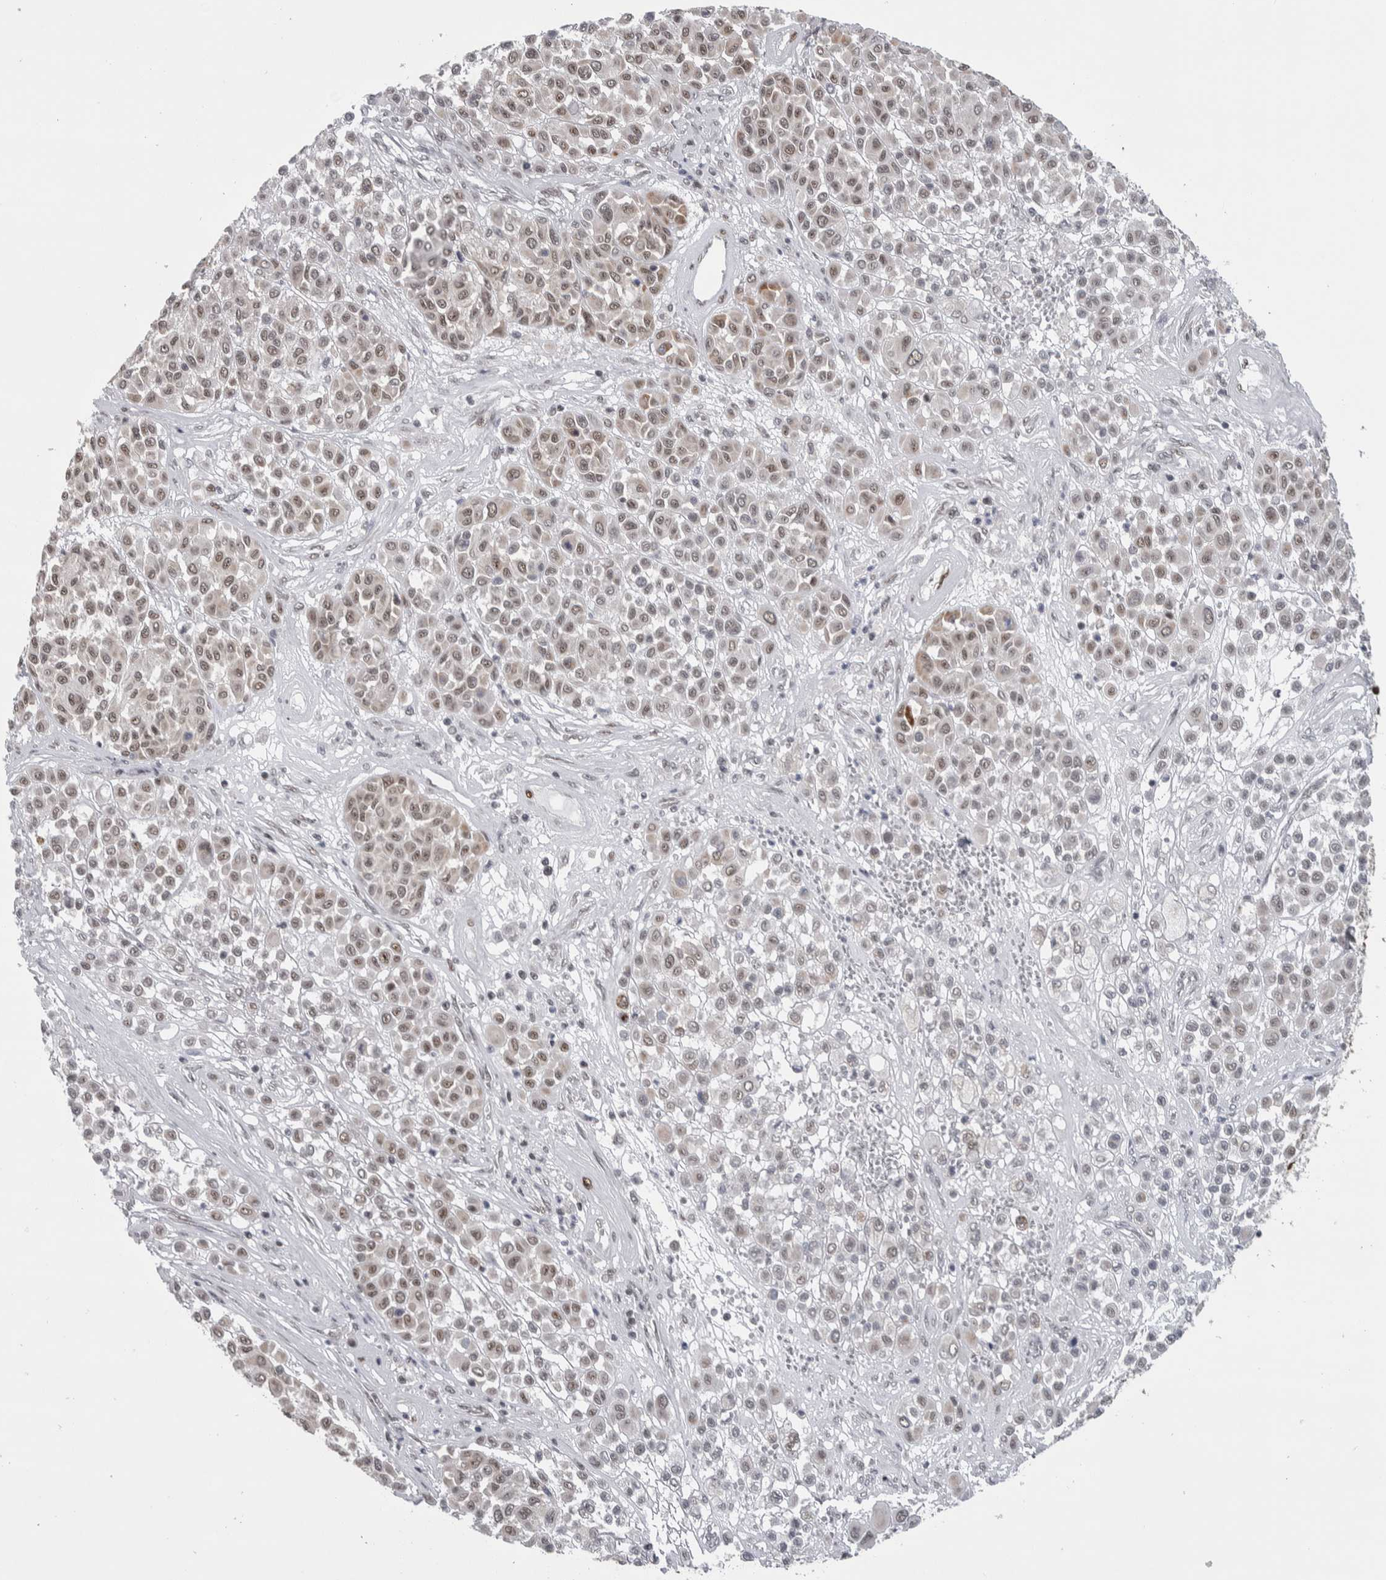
{"staining": {"intensity": "weak", "quantity": "25%-75%", "location": "cytoplasmic/membranous,nuclear"}, "tissue": "melanoma", "cell_type": "Tumor cells", "image_type": "cancer", "snomed": [{"axis": "morphology", "description": "Malignant melanoma, Metastatic site"}, {"axis": "topography", "description": "Soft tissue"}], "caption": "Brown immunohistochemical staining in human malignant melanoma (metastatic site) shows weak cytoplasmic/membranous and nuclear staining in approximately 25%-75% of tumor cells.", "gene": "HEXIM2", "patient": {"sex": "male", "age": 41}}